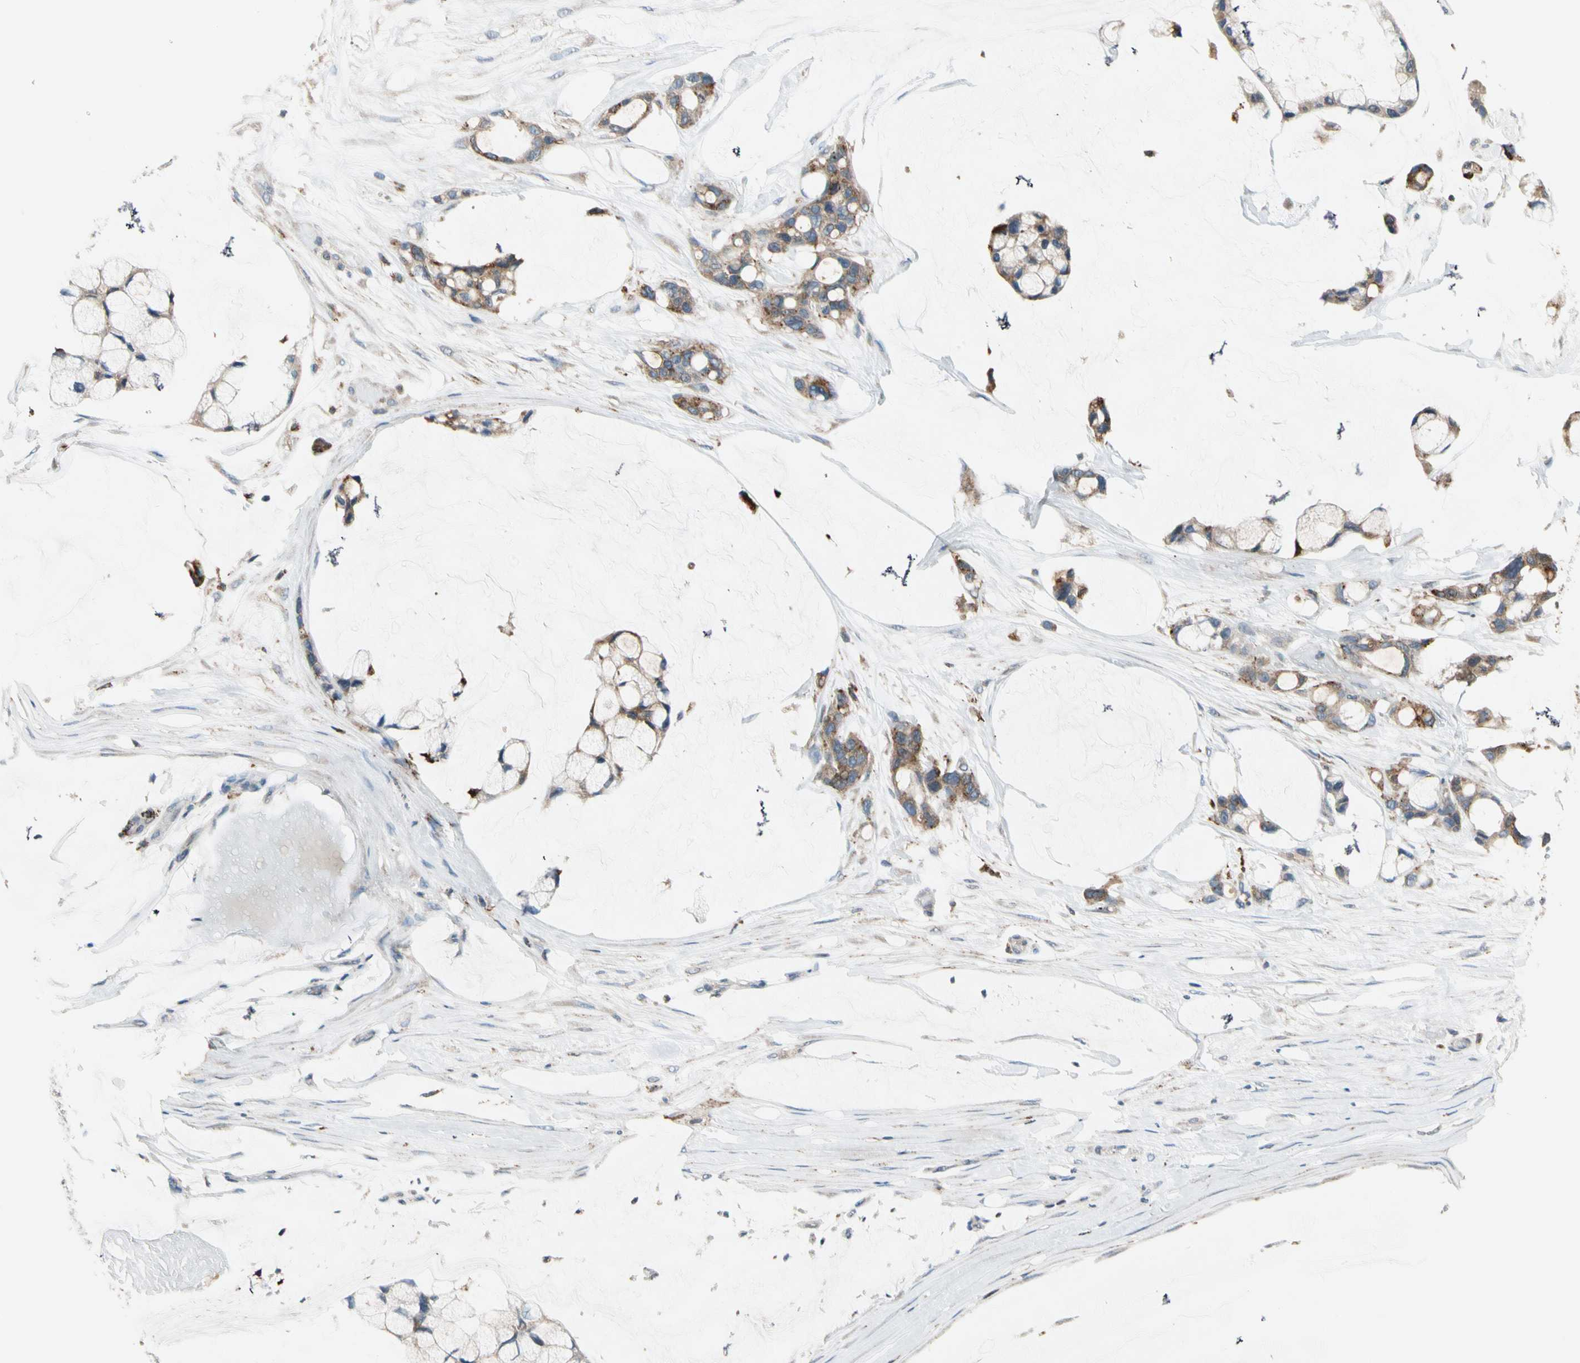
{"staining": {"intensity": "moderate", "quantity": ">75%", "location": "cytoplasmic/membranous"}, "tissue": "ovarian cancer", "cell_type": "Tumor cells", "image_type": "cancer", "snomed": [{"axis": "morphology", "description": "Cystadenocarcinoma, mucinous, NOS"}, {"axis": "topography", "description": "Ovary"}], "caption": "A brown stain labels moderate cytoplasmic/membranous positivity of a protein in ovarian cancer (mucinous cystadenocarcinoma) tumor cells. (Brightfield microscopy of DAB IHC at high magnification).", "gene": "GM2A", "patient": {"sex": "female", "age": 39}}